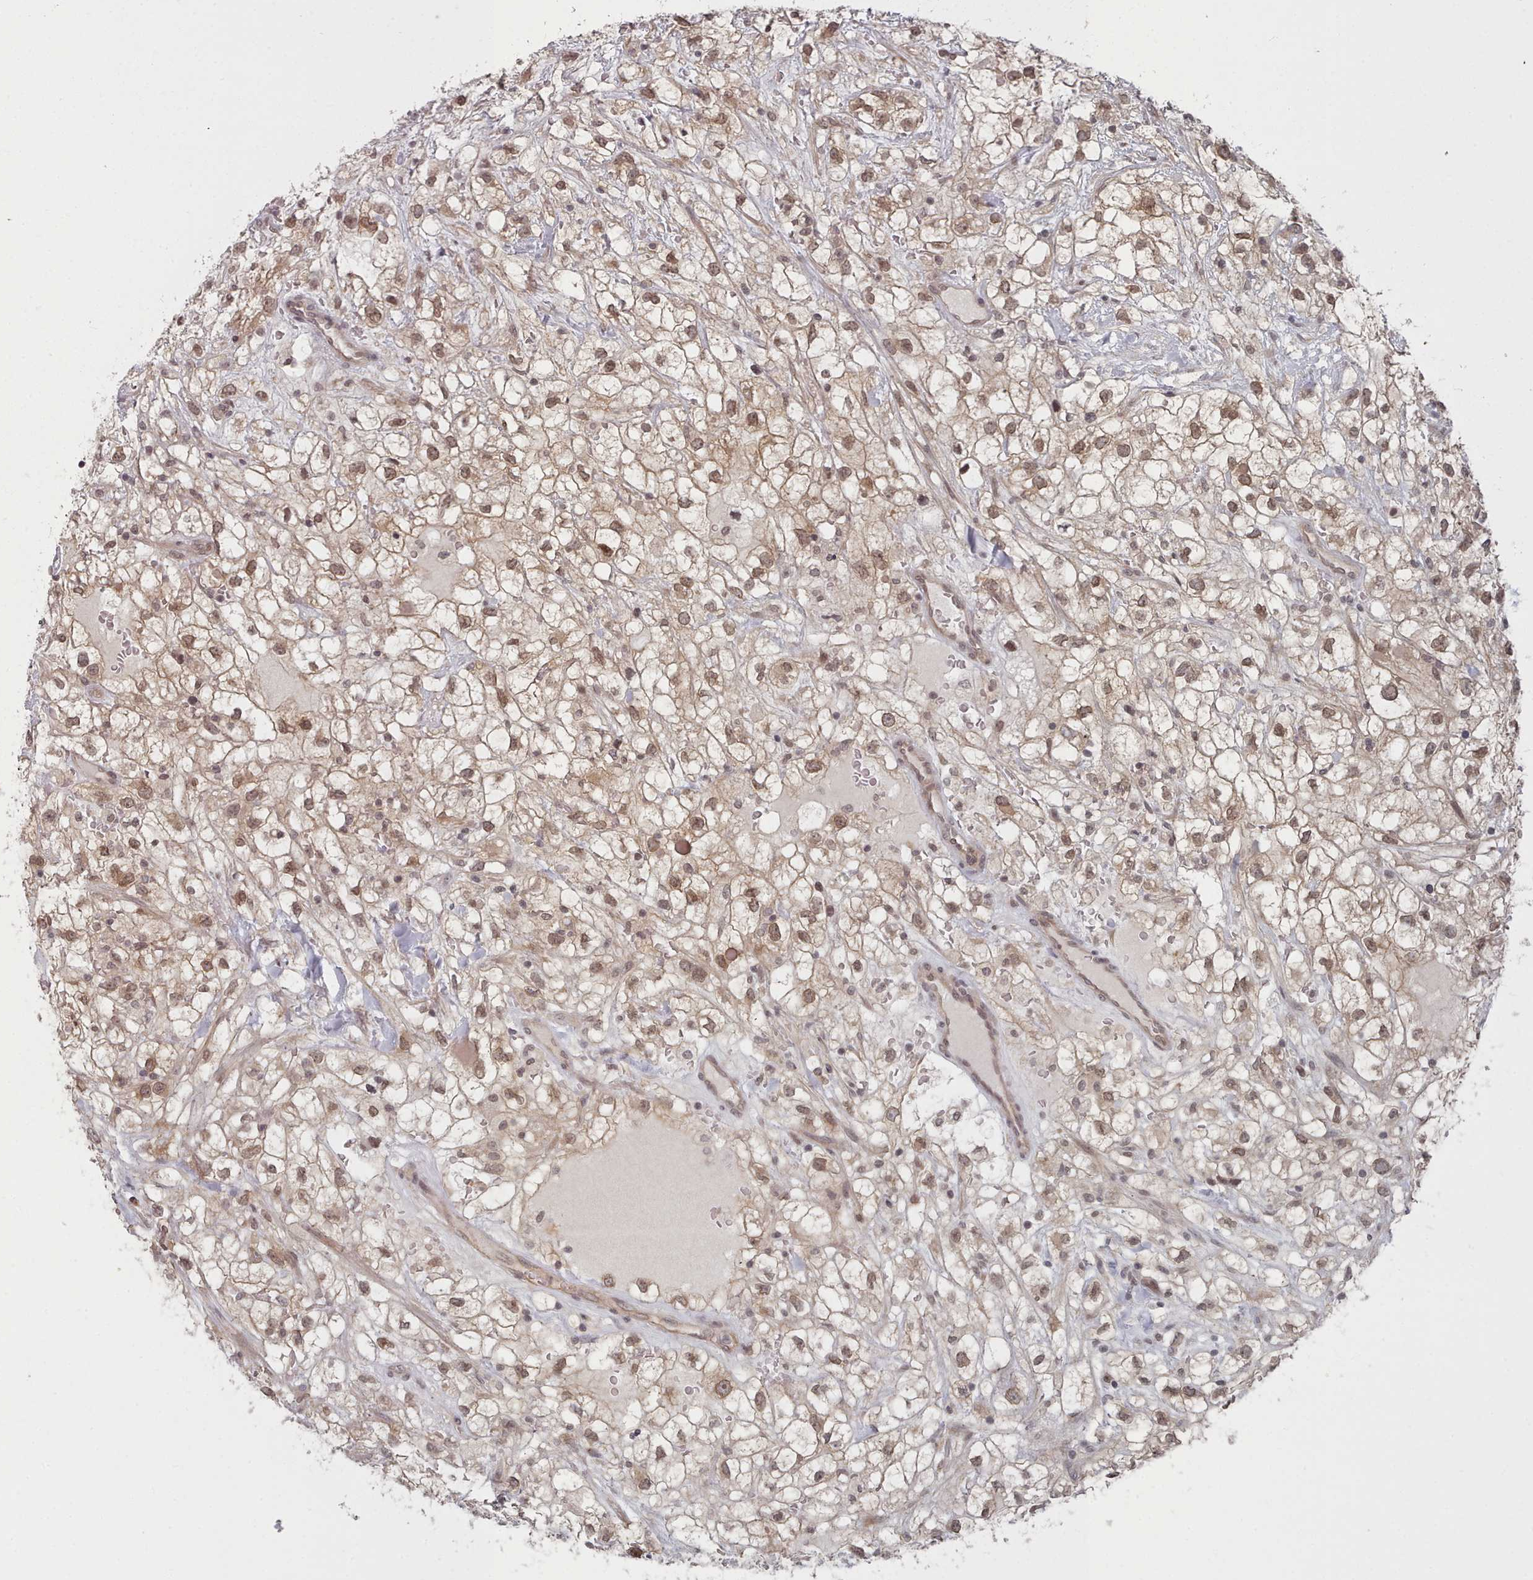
{"staining": {"intensity": "weak", "quantity": ">75%", "location": "cytoplasmic/membranous,nuclear"}, "tissue": "renal cancer", "cell_type": "Tumor cells", "image_type": "cancer", "snomed": [{"axis": "morphology", "description": "Adenocarcinoma, NOS"}, {"axis": "topography", "description": "Kidney"}], "caption": "Renal adenocarcinoma stained with a protein marker exhibits weak staining in tumor cells.", "gene": "HYAL3", "patient": {"sex": "male", "age": 59}}